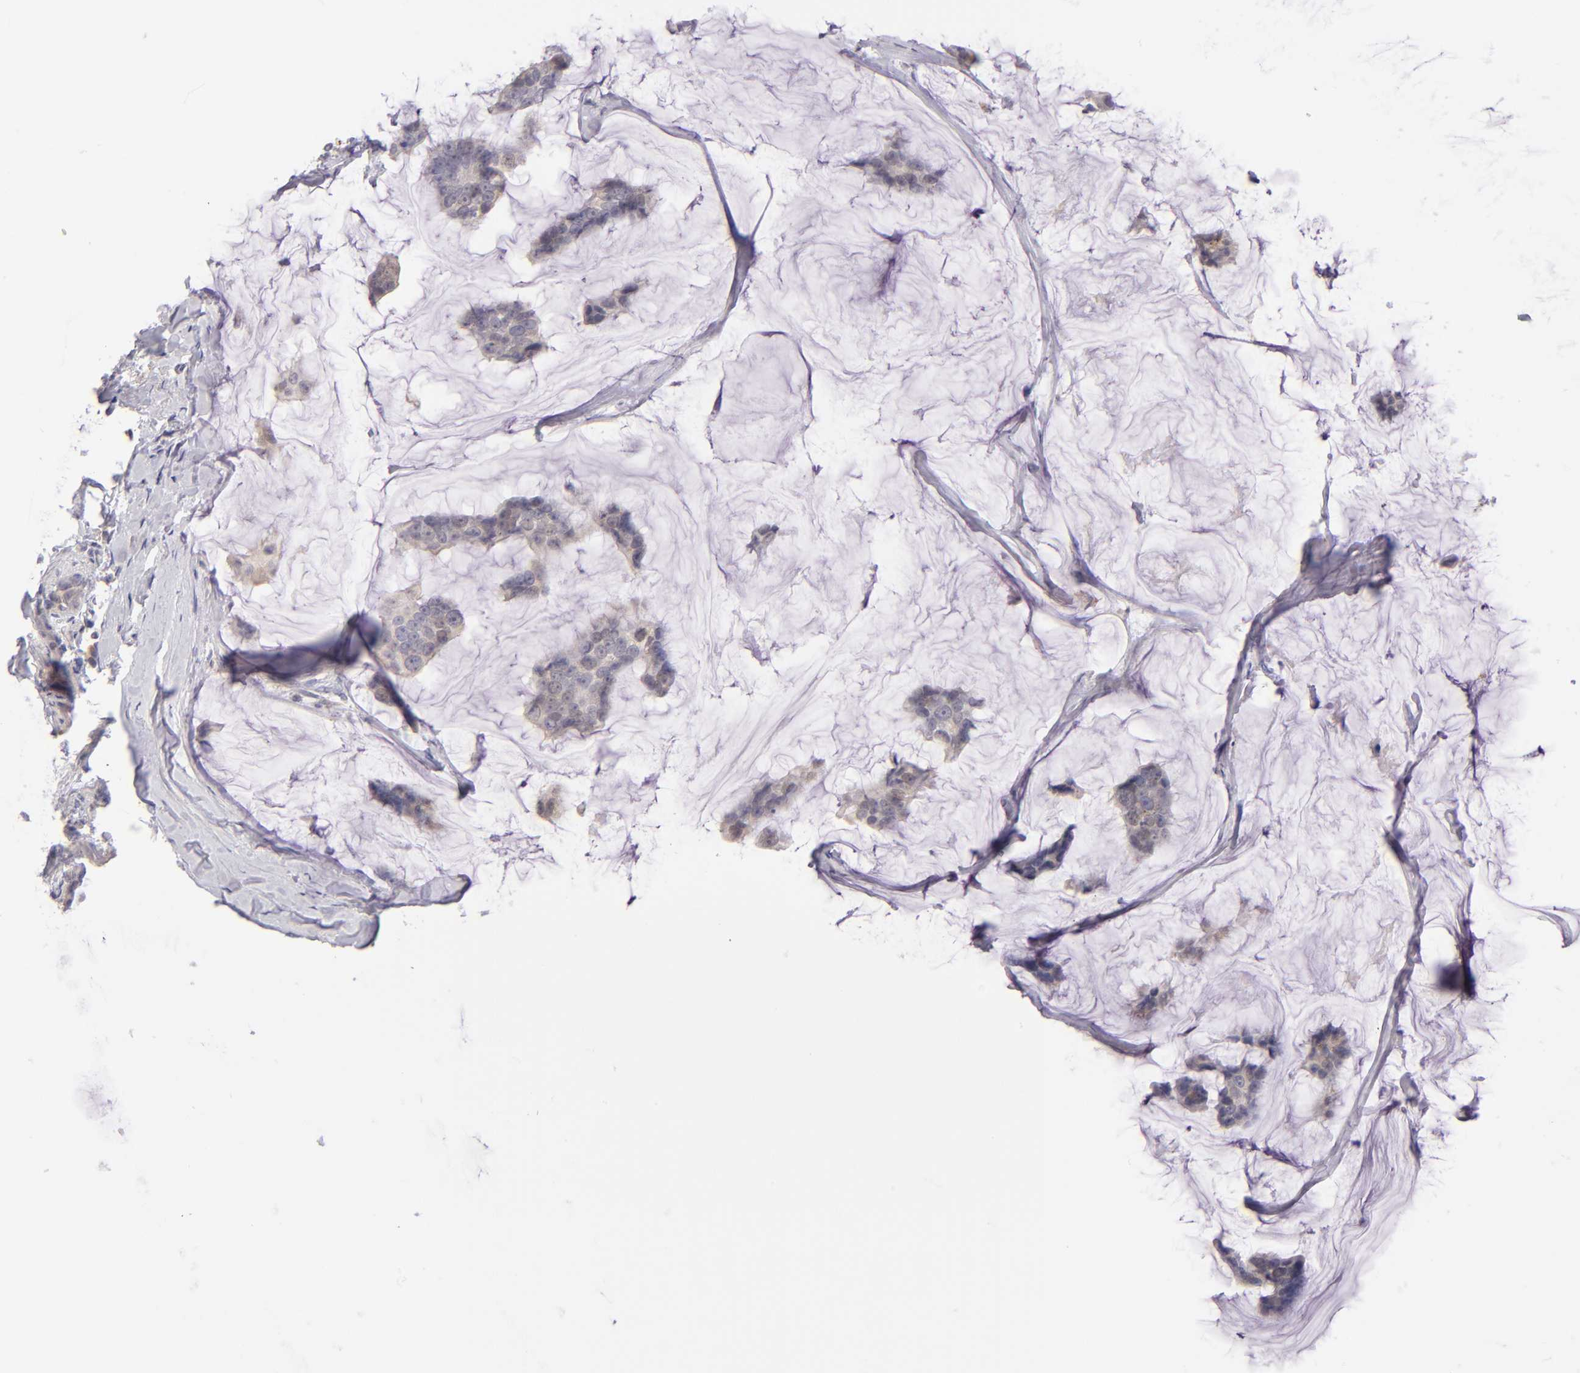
{"staining": {"intensity": "weak", "quantity": ">75%", "location": "cytoplasmic/membranous"}, "tissue": "breast cancer", "cell_type": "Tumor cells", "image_type": "cancer", "snomed": [{"axis": "morphology", "description": "Normal tissue, NOS"}, {"axis": "morphology", "description": "Duct carcinoma"}, {"axis": "topography", "description": "Breast"}], "caption": "Immunohistochemical staining of breast cancer demonstrates low levels of weak cytoplasmic/membranous expression in approximately >75% of tumor cells.", "gene": "TRAF3", "patient": {"sex": "female", "age": 50}}